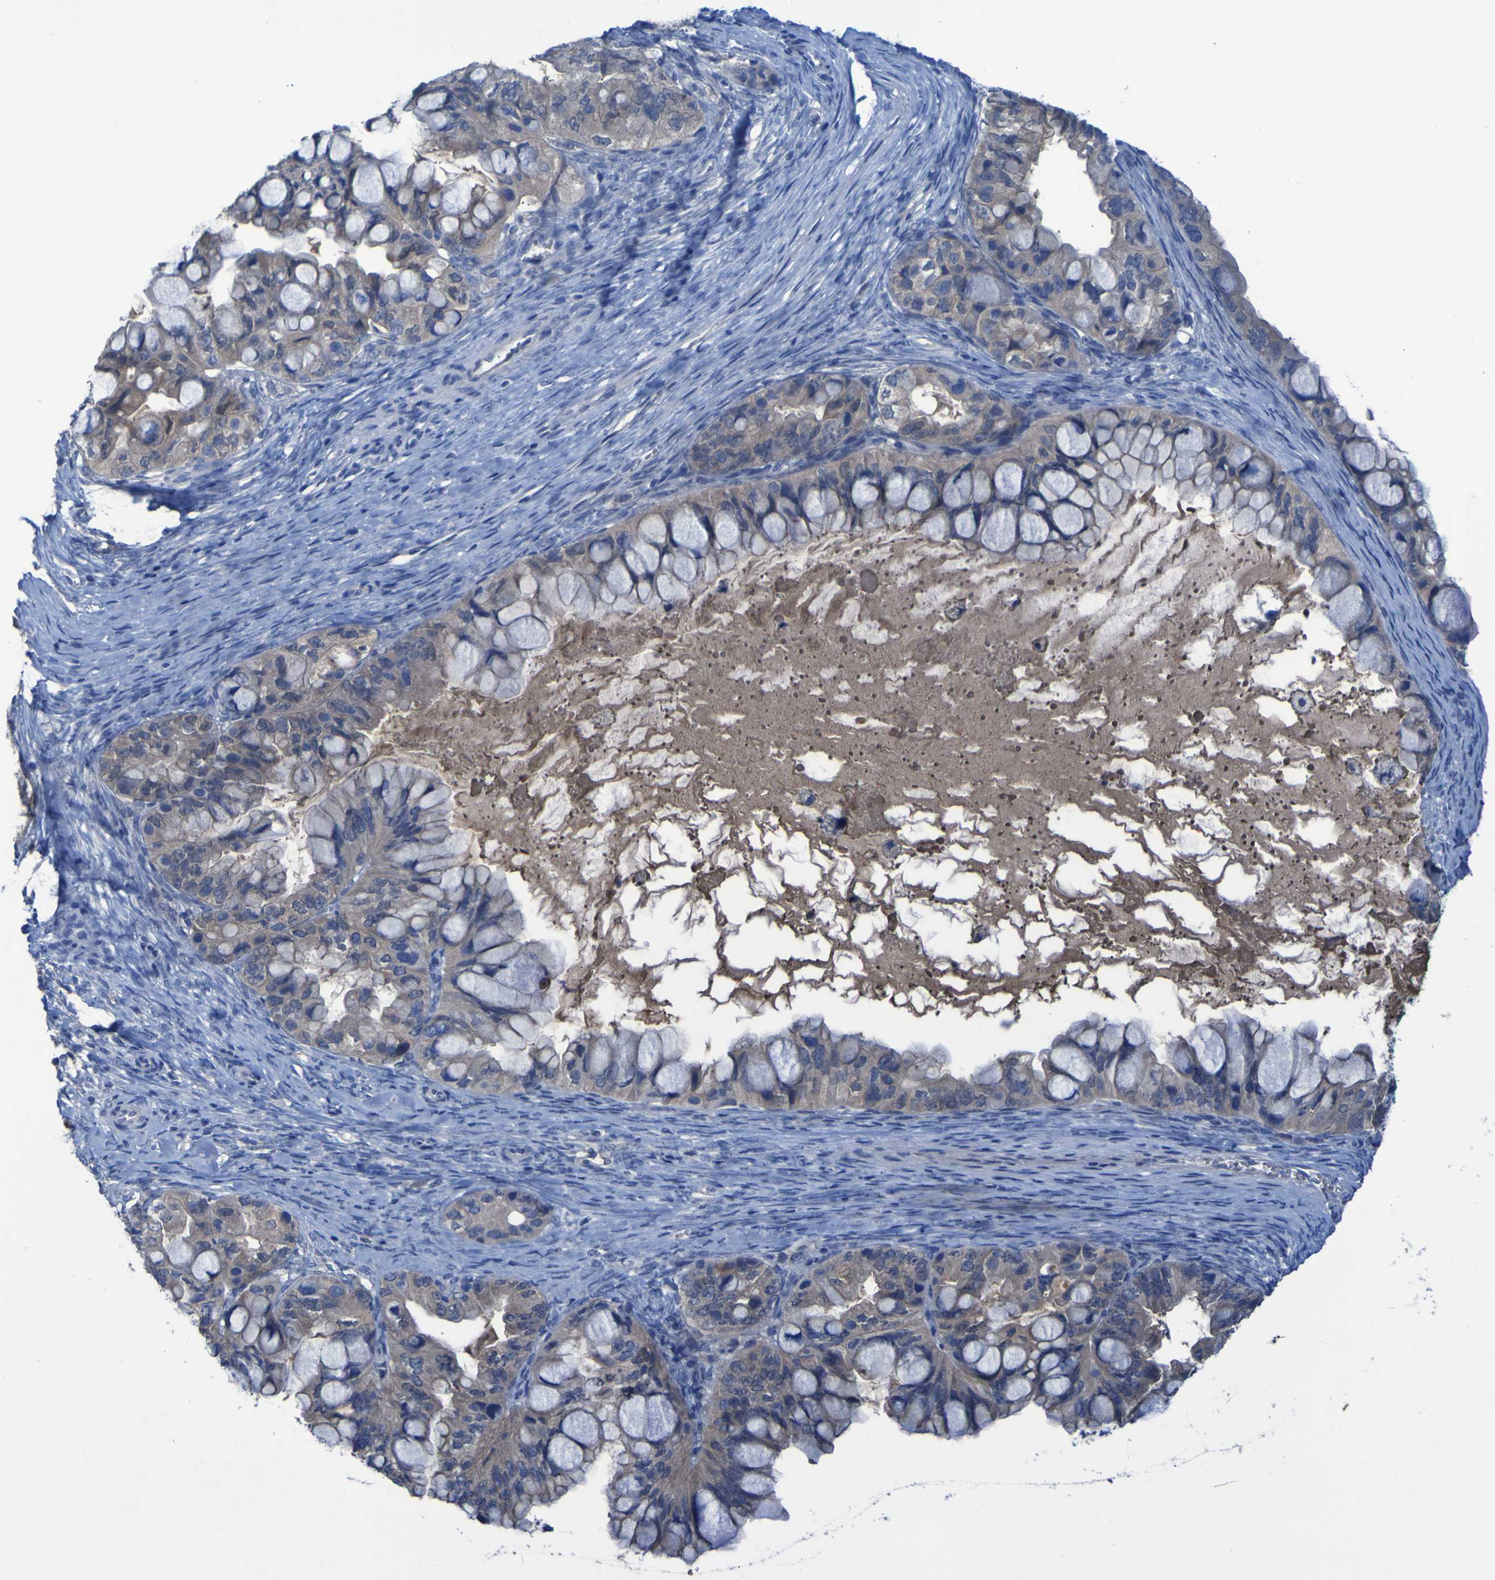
{"staining": {"intensity": "negative", "quantity": "none", "location": "none"}, "tissue": "ovarian cancer", "cell_type": "Tumor cells", "image_type": "cancer", "snomed": [{"axis": "morphology", "description": "Cystadenocarcinoma, mucinous, NOS"}, {"axis": "topography", "description": "Ovary"}], "caption": "Immunohistochemistry (IHC) histopathology image of ovarian cancer stained for a protein (brown), which displays no positivity in tumor cells. (Stains: DAB IHC with hematoxylin counter stain, Microscopy: brightfield microscopy at high magnification).", "gene": "SGK2", "patient": {"sex": "female", "age": 80}}